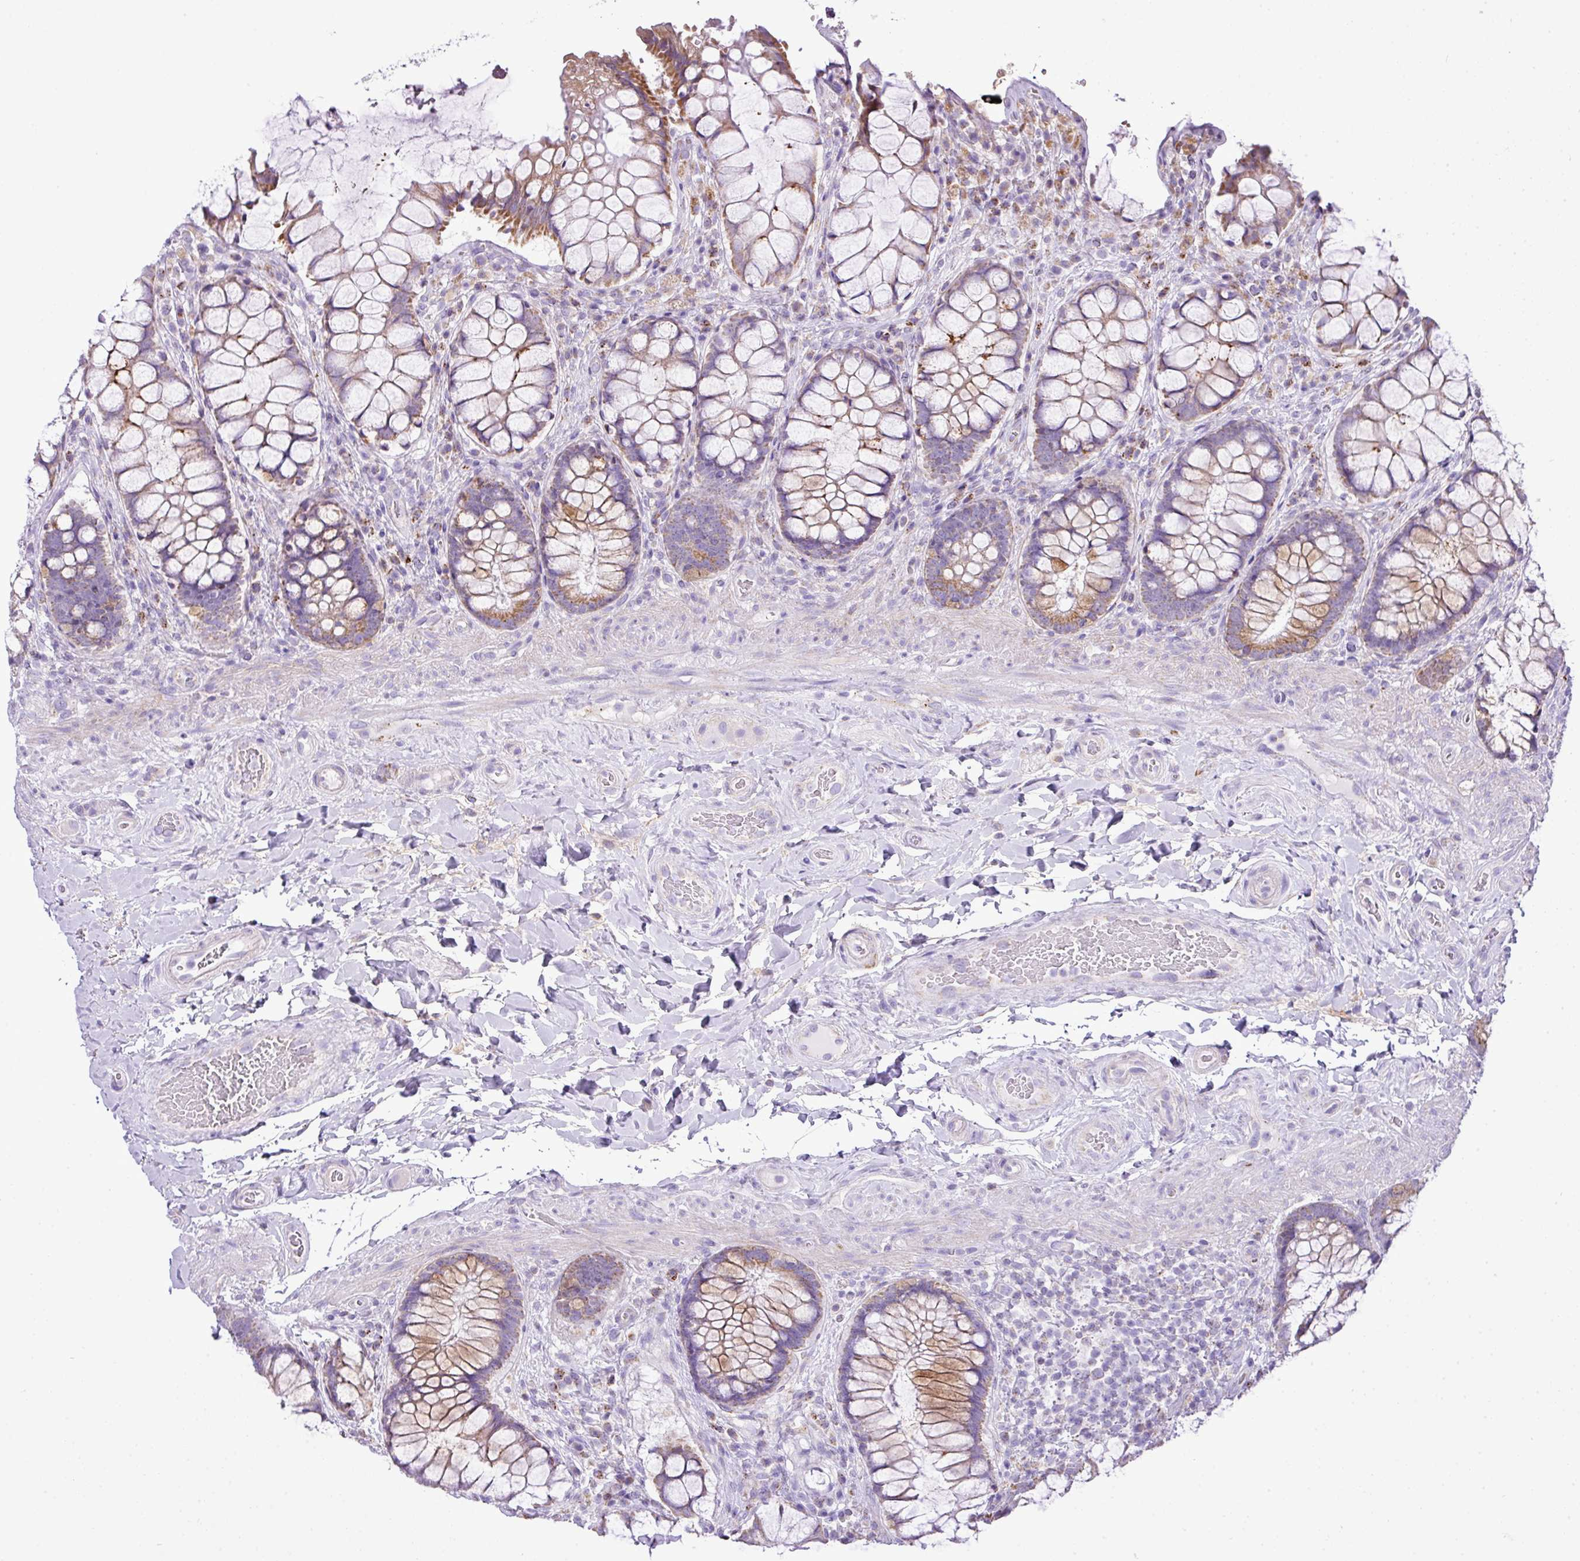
{"staining": {"intensity": "moderate", "quantity": "25%-75%", "location": "cytoplasmic/membranous"}, "tissue": "rectum", "cell_type": "Glandular cells", "image_type": "normal", "snomed": [{"axis": "morphology", "description": "Normal tissue, NOS"}, {"axis": "topography", "description": "Rectum"}], "caption": "Protein expression analysis of unremarkable rectum exhibits moderate cytoplasmic/membranous staining in approximately 25%-75% of glandular cells. The staining was performed using DAB to visualize the protein expression in brown, while the nuclei were stained in blue with hematoxylin (Magnification: 20x).", "gene": "PGAP4", "patient": {"sex": "female", "age": 58}}